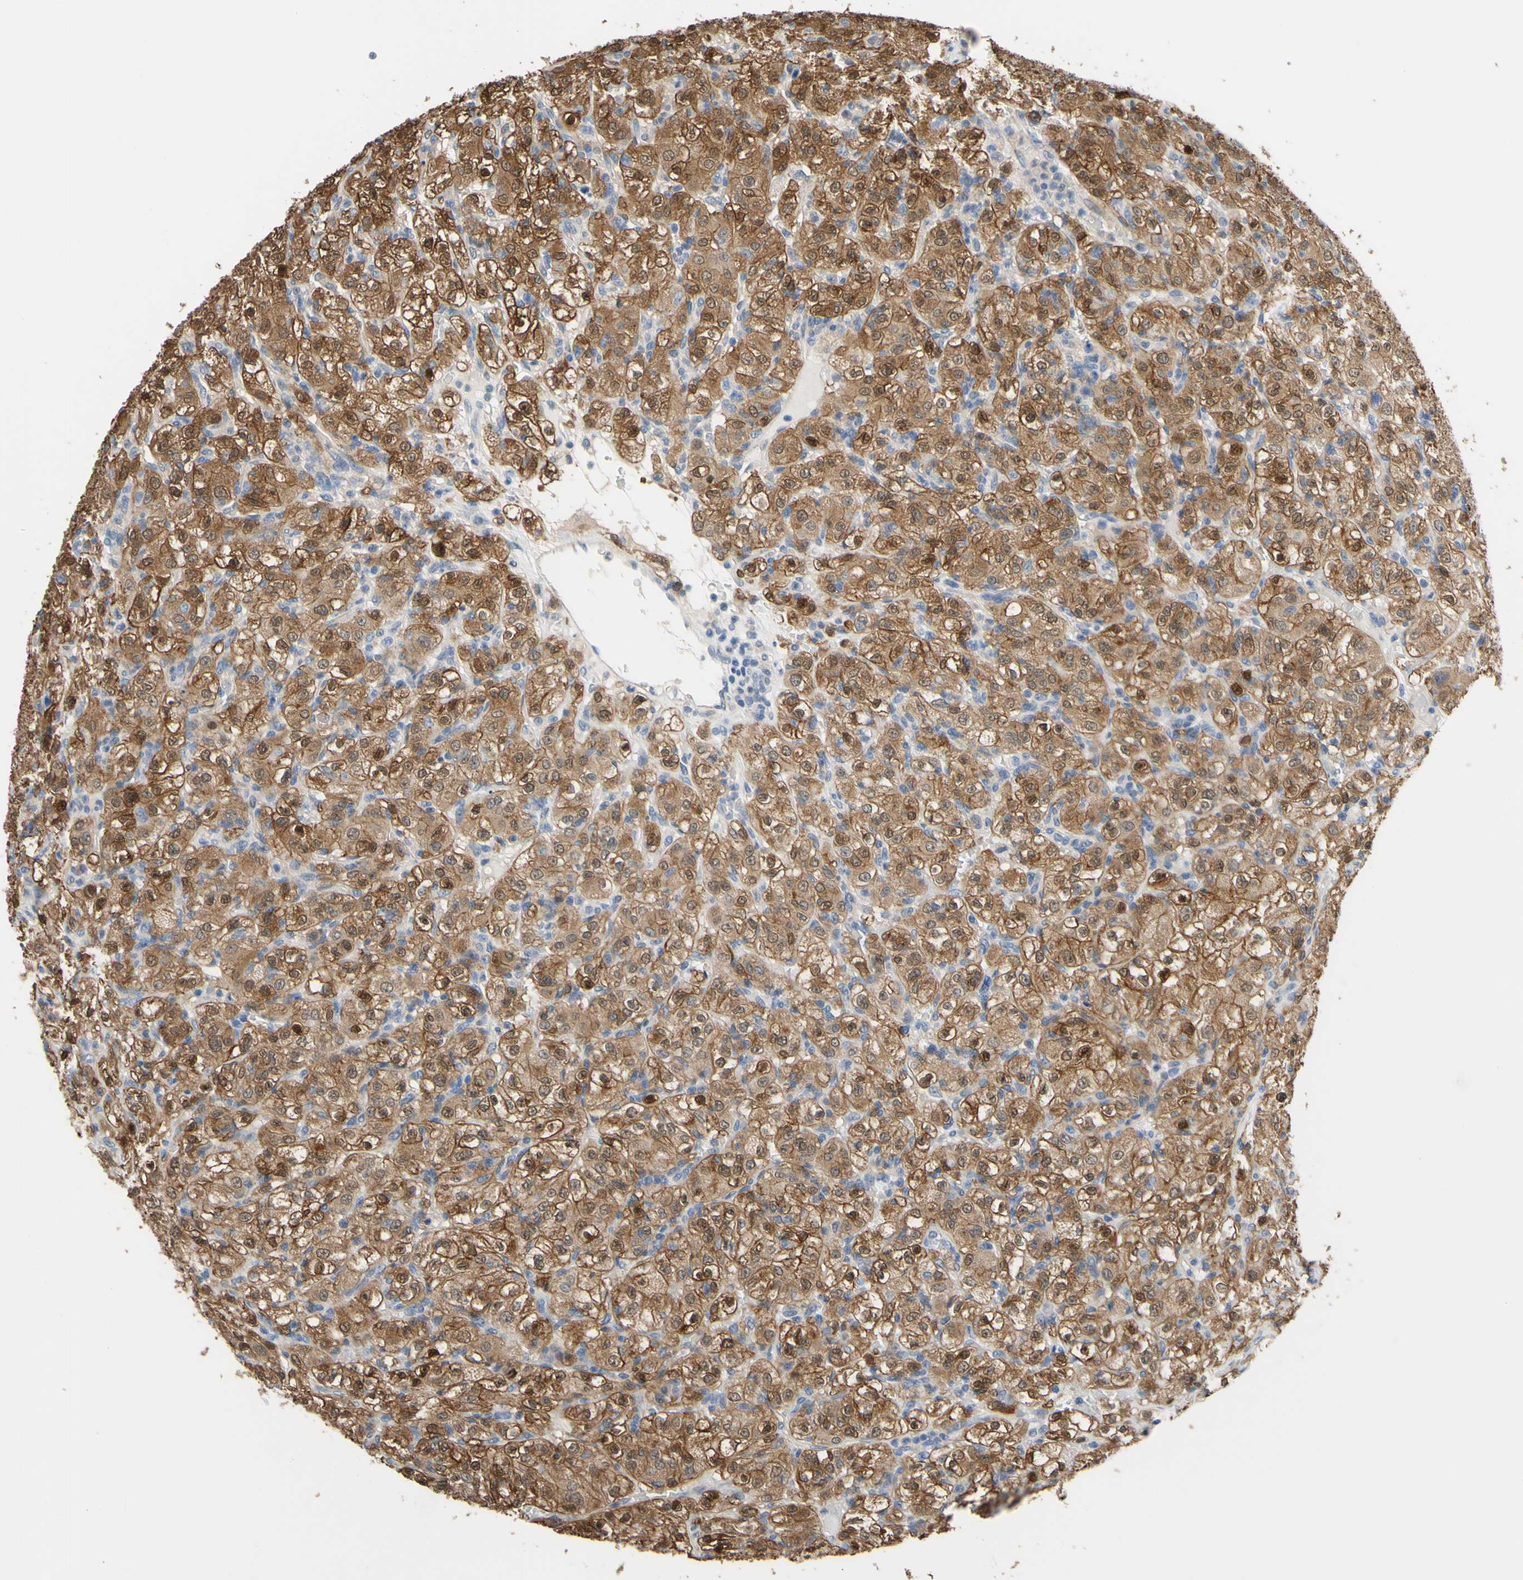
{"staining": {"intensity": "strong", "quantity": ">75%", "location": "cytoplasmic/membranous,nuclear"}, "tissue": "renal cancer", "cell_type": "Tumor cells", "image_type": "cancer", "snomed": [{"axis": "morphology", "description": "Normal tissue, NOS"}, {"axis": "morphology", "description": "Adenocarcinoma, NOS"}, {"axis": "topography", "description": "Kidney"}], "caption": "Renal adenocarcinoma stained for a protein demonstrates strong cytoplasmic/membranous and nuclear positivity in tumor cells. (DAB IHC, brown staining for protein, blue staining for nuclei).", "gene": "UPK3B", "patient": {"sex": "female", "age": 72}}